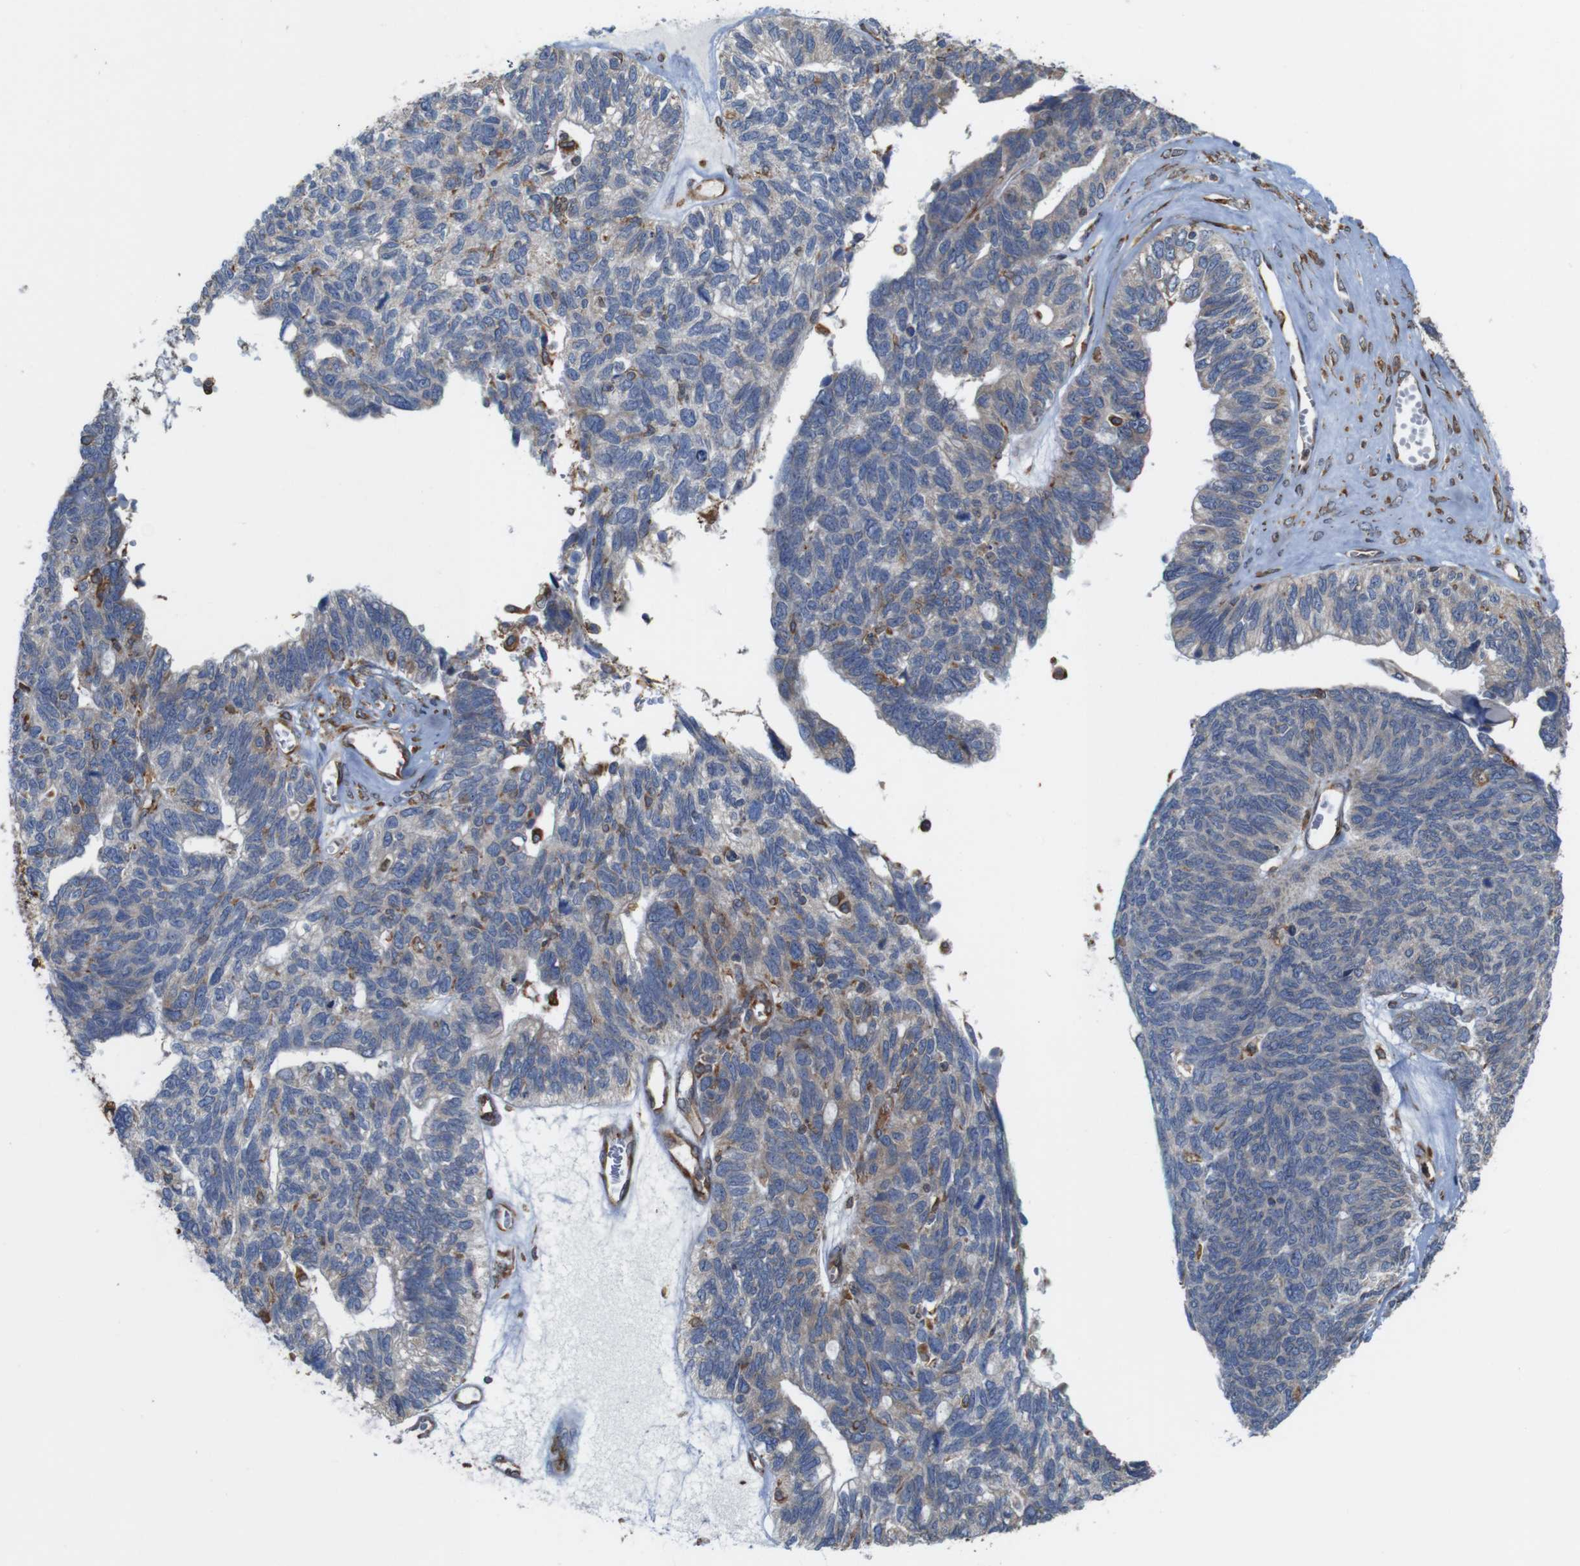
{"staining": {"intensity": "weak", "quantity": "<25%", "location": "cytoplasmic/membranous"}, "tissue": "ovarian cancer", "cell_type": "Tumor cells", "image_type": "cancer", "snomed": [{"axis": "morphology", "description": "Cystadenocarcinoma, serous, NOS"}, {"axis": "topography", "description": "Ovary"}], "caption": "Immunohistochemical staining of serous cystadenocarcinoma (ovarian) demonstrates no significant positivity in tumor cells.", "gene": "UGGT1", "patient": {"sex": "female", "age": 79}}